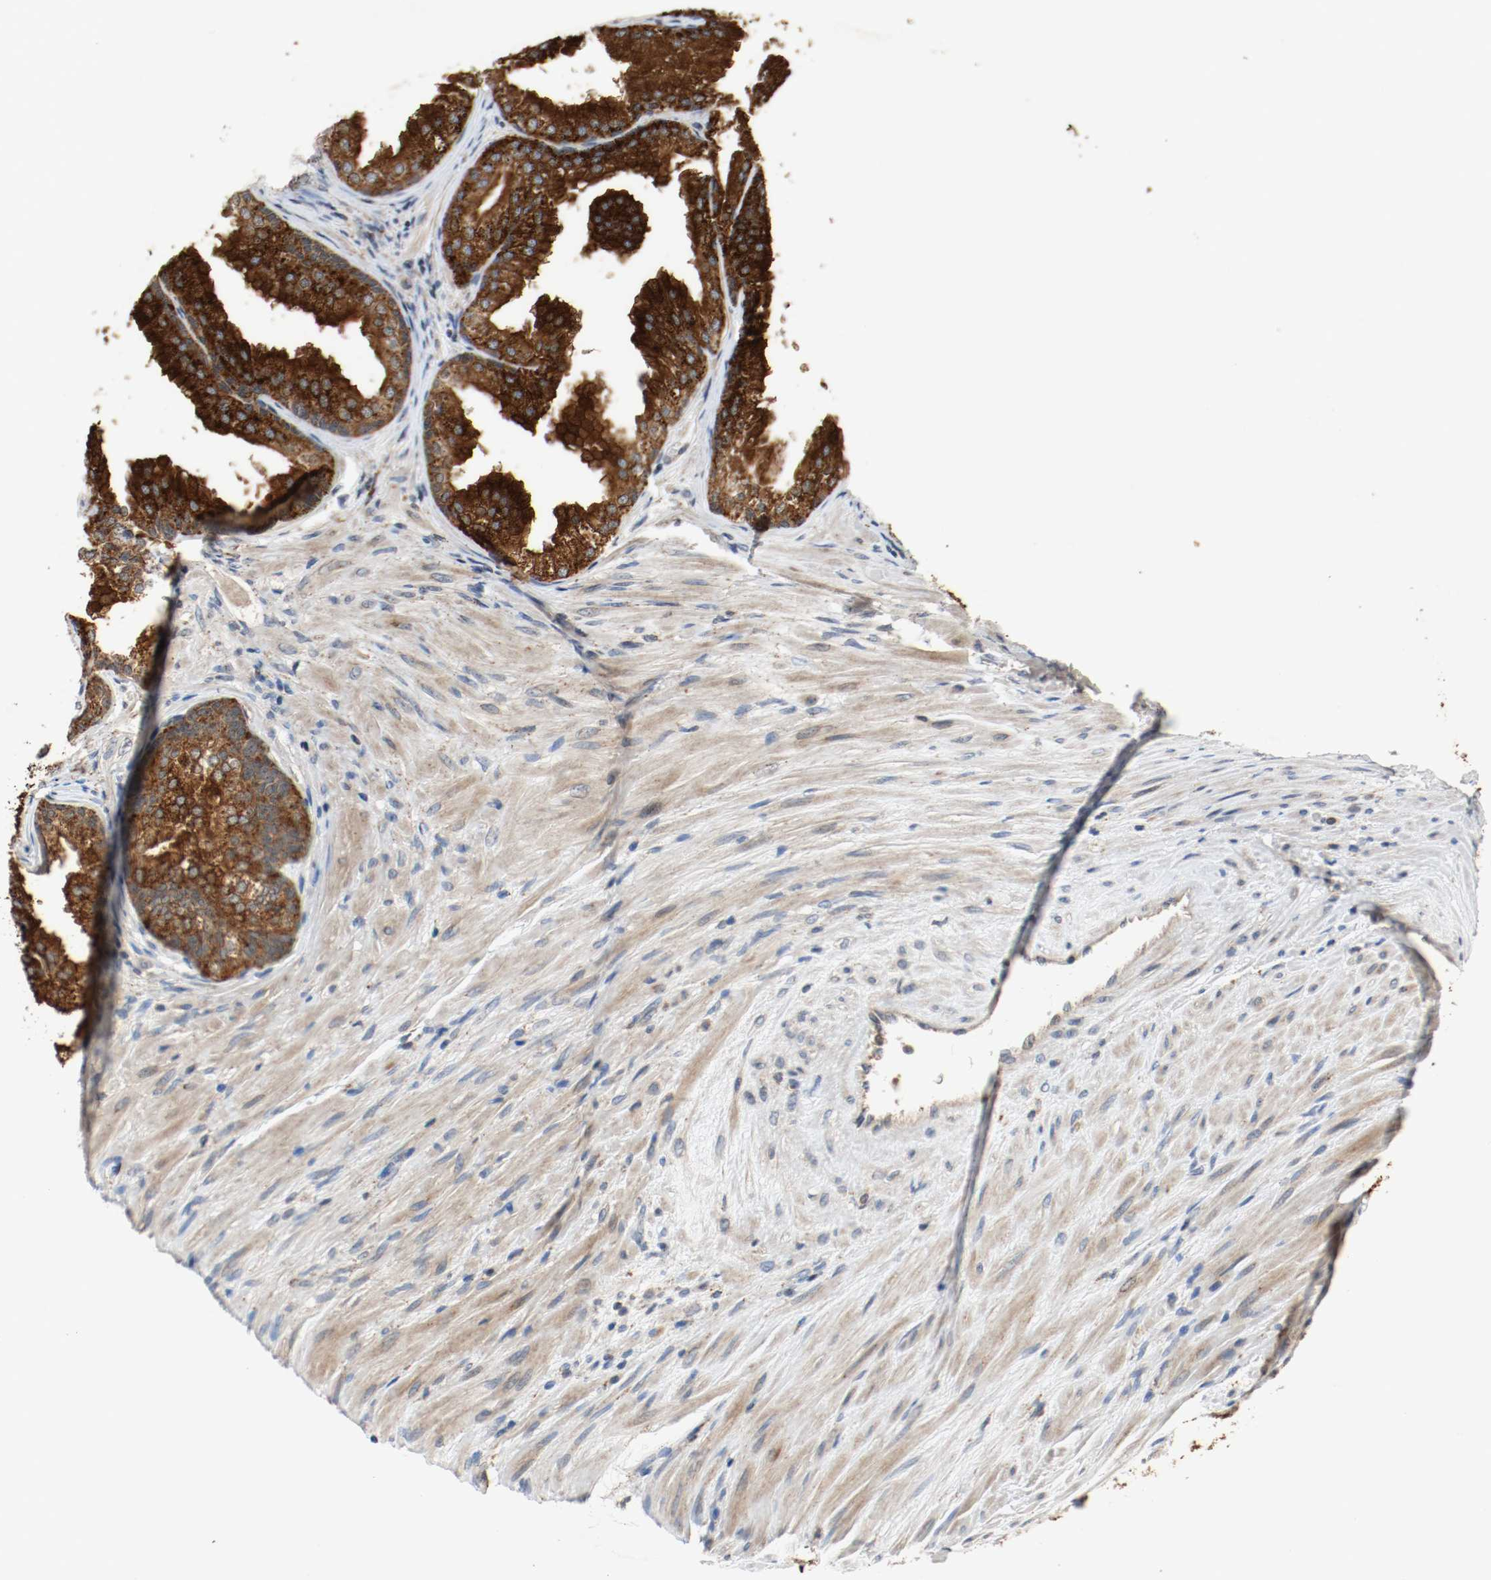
{"staining": {"intensity": "strong", "quantity": ">75%", "location": "cytoplasmic/membranous"}, "tissue": "prostate", "cell_type": "Glandular cells", "image_type": "normal", "snomed": [{"axis": "morphology", "description": "Normal tissue, NOS"}, {"axis": "topography", "description": "Prostate"}], "caption": "High-power microscopy captured an immunohistochemistry (IHC) photomicrograph of unremarkable prostate, revealing strong cytoplasmic/membranous positivity in approximately >75% of glandular cells.", "gene": "LAMP2", "patient": {"sex": "male", "age": 76}}